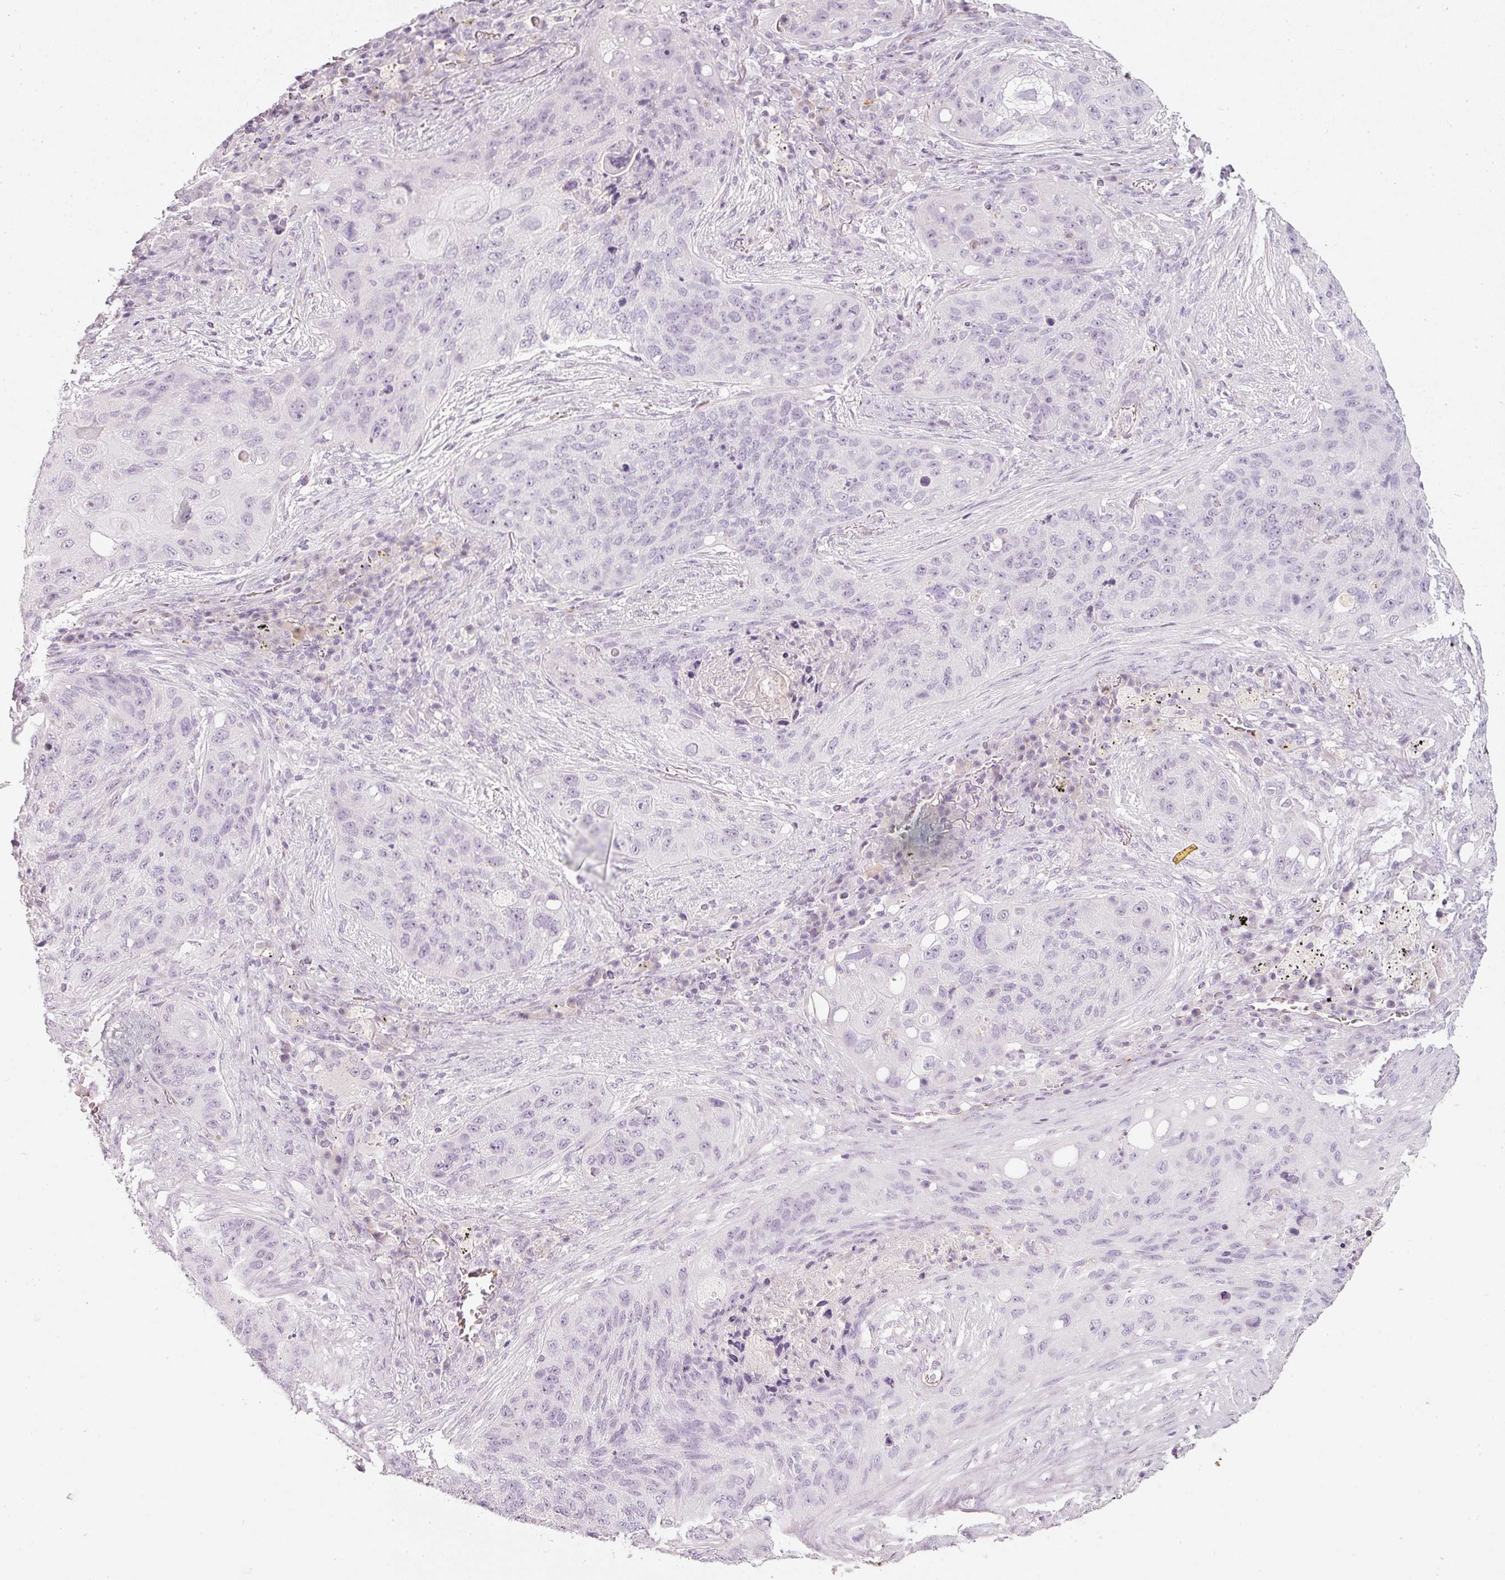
{"staining": {"intensity": "negative", "quantity": "none", "location": "none"}, "tissue": "lung cancer", "cell_type": "Tumor cells", "image_type": "cancer", "snomed": [{"axis": "morphology", "description": "Squamous cell carcinoma, NOS"}, {"axis": "topography", "description": "Lung"}], "caption": "Tumor cells are negative for brown protein staining in squamous cell carcinoma (lung).", "gene": "LECT2", "patient": {"sex": "female", "age": 63}}